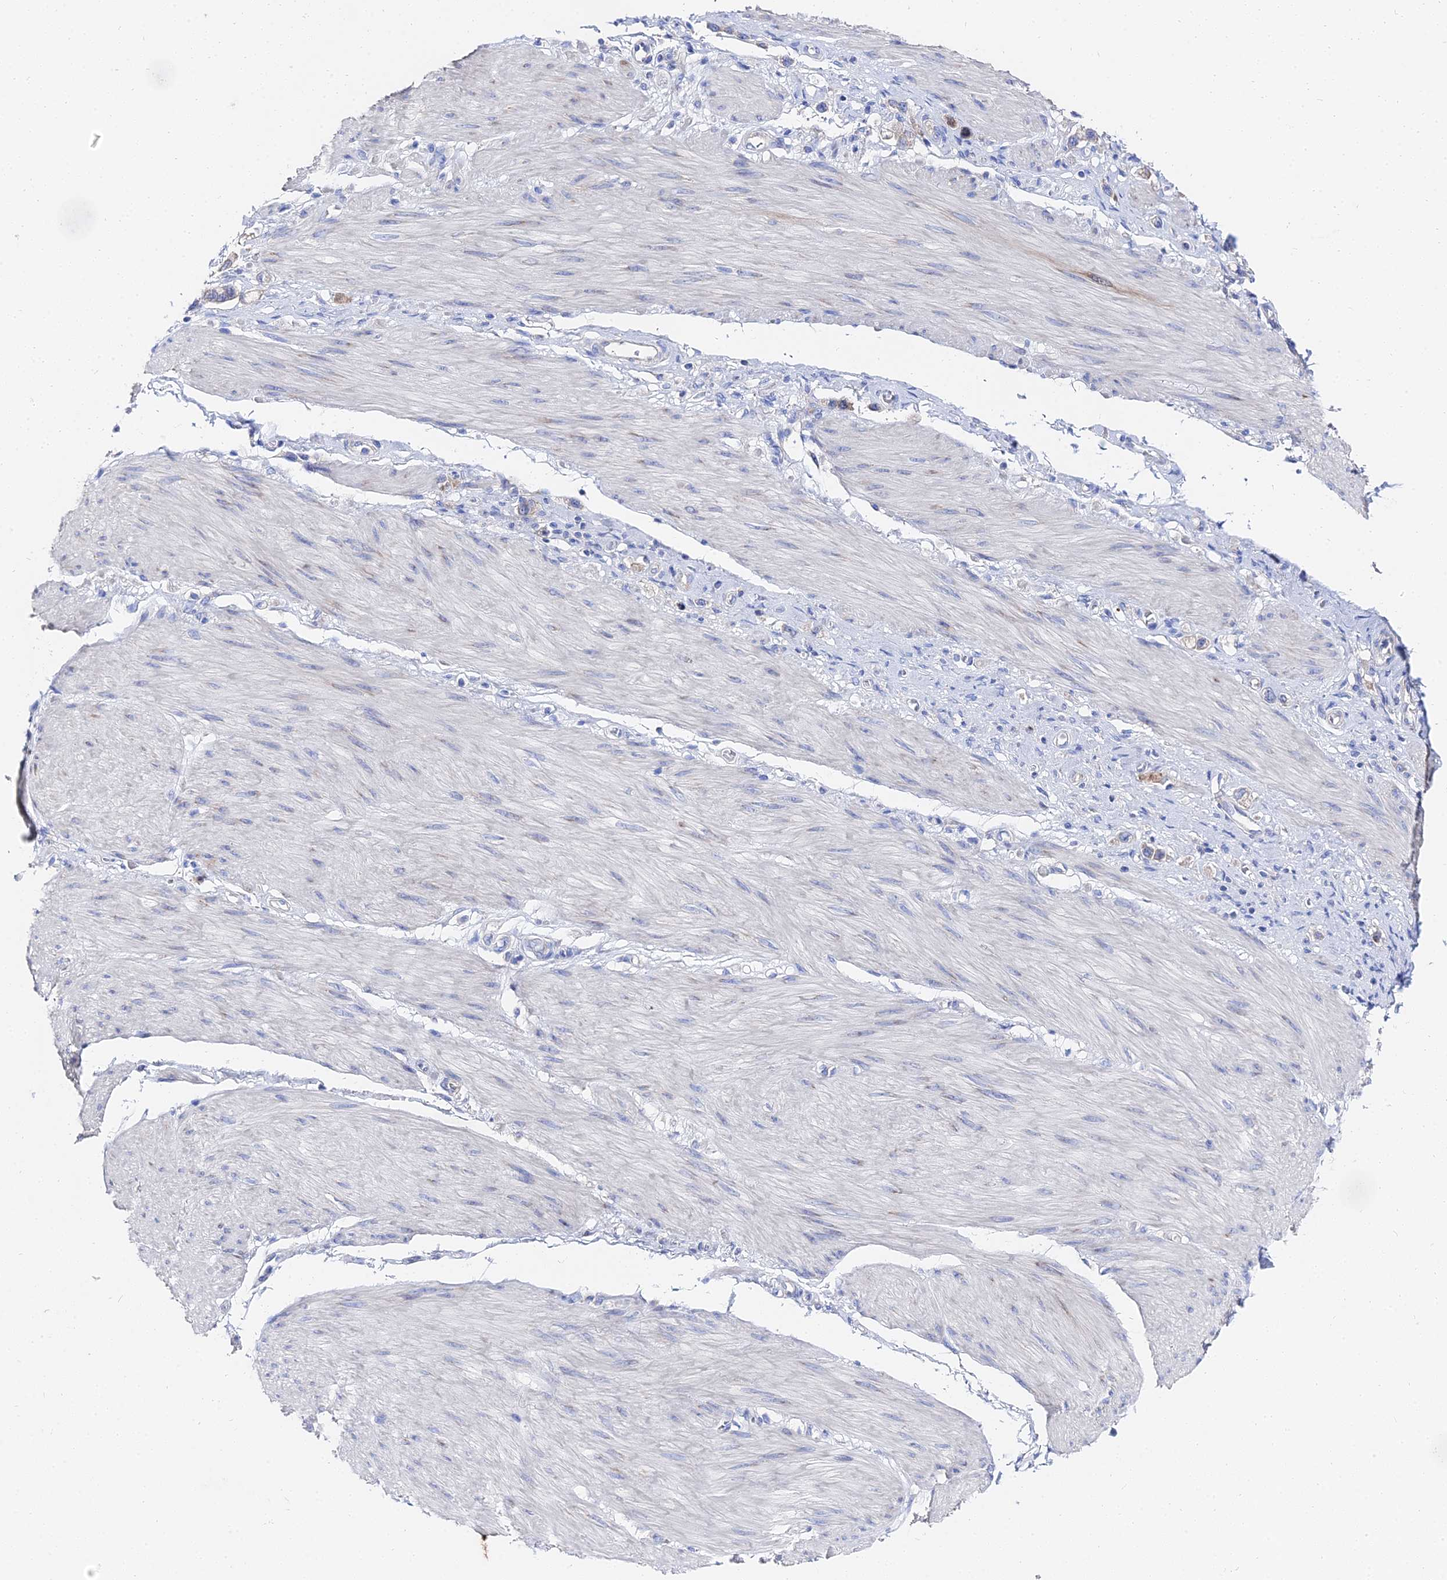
{"staining": {"intensity": "moderate", "quantity": "<25%", "location": "cytoplasmic/membranous"}, "tissue": "stomach cancer", "cell_type": "Tumor cells", "image_type": "cancer", "snomed": [{"axis": "morphology", "description": "Adenocarcinoma, NOS"}, {"axis": "topography", "description": "Stomach"}], "caption": "IHC image of human adenocarcinoma (stomach) stained for a protein (brown), which shows low levels of moderate cytoplasmic/membranous positivity in about <25% of tumor cells.", "gene": "PTTG1", "patient": {"sex": "female", "age": 65}}